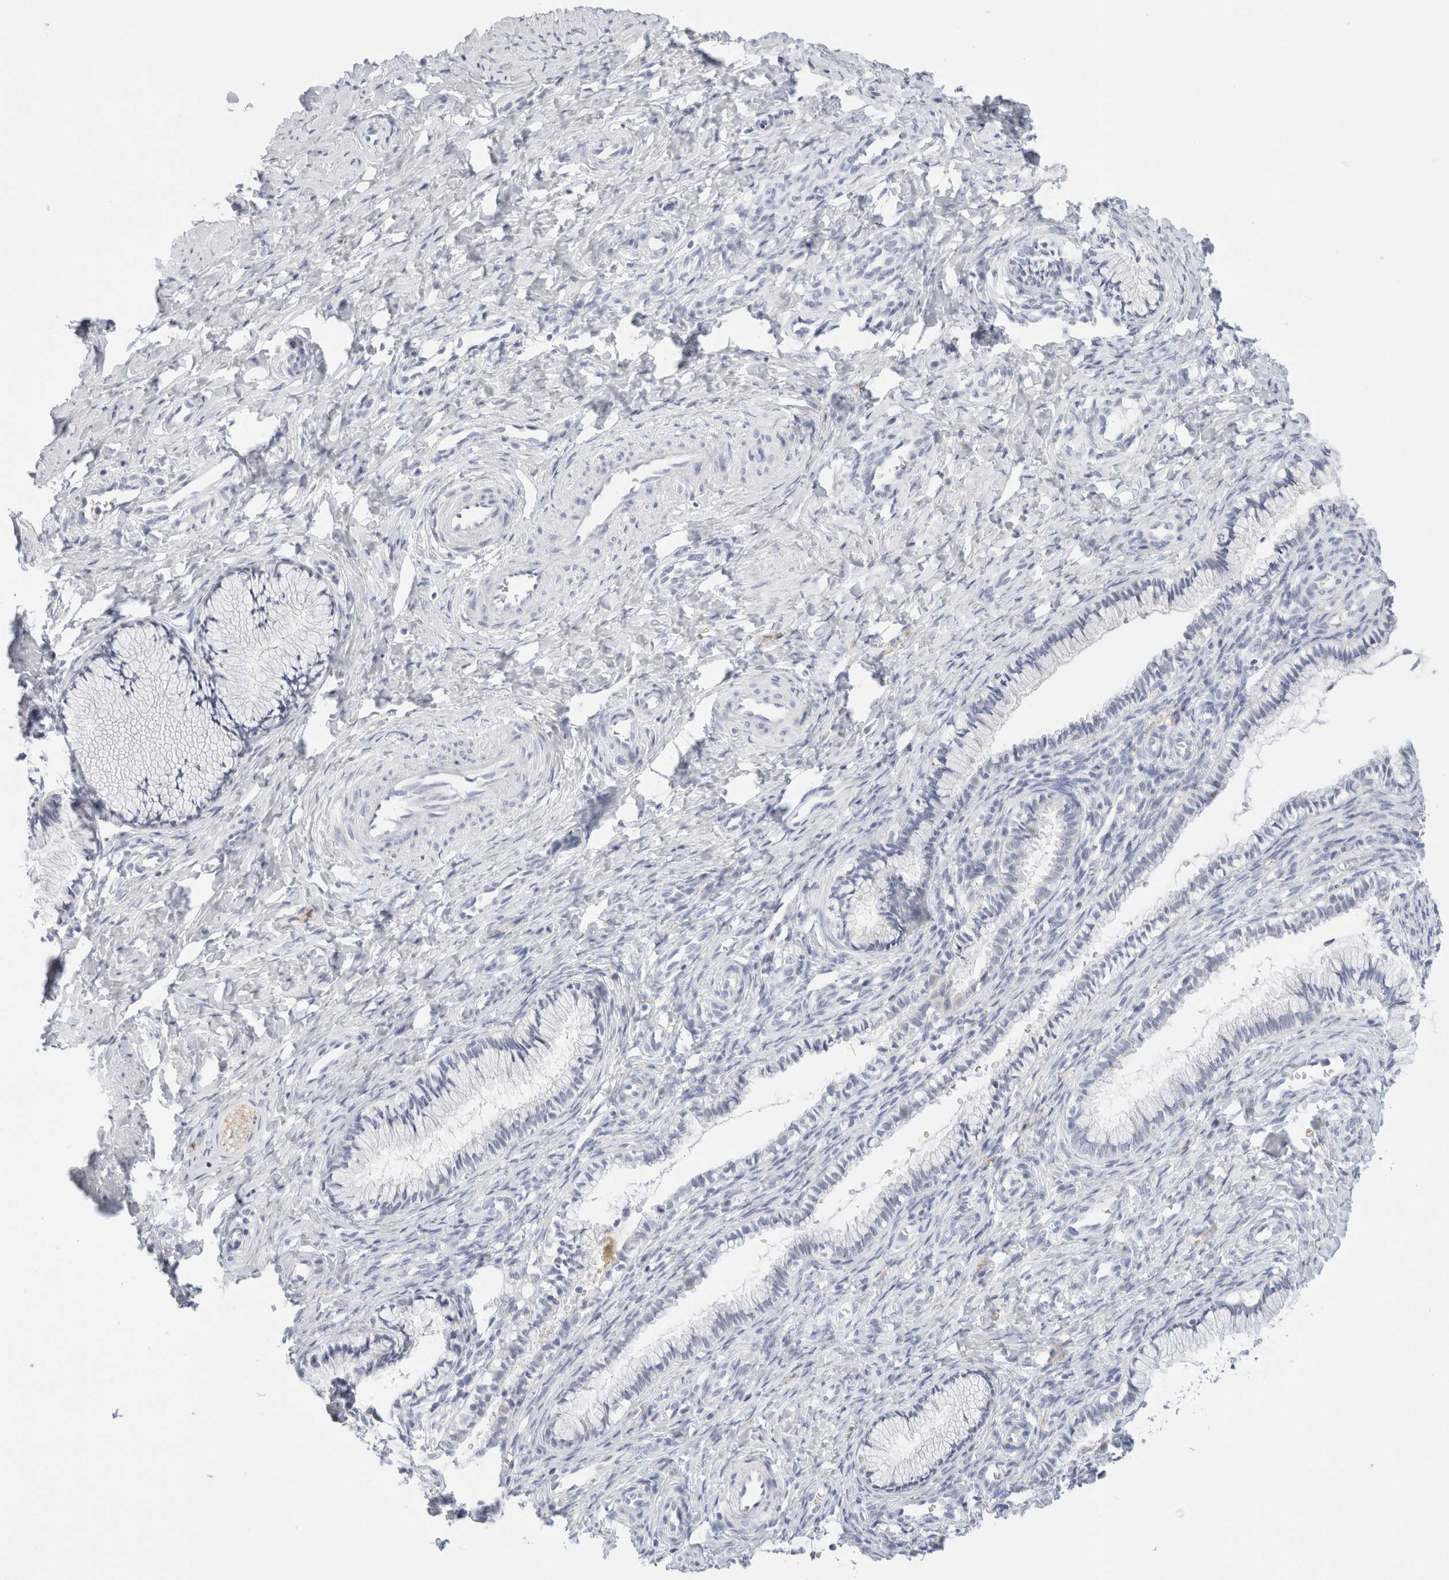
{"staining": {"intensity": "negative", "quantity": "none", "location": "none"}, "tissue": "cervix", "cell_type": "Glandular cells", "image_type": "normal", "snomed": [{"axis": "morphology", "description": "Normal tissue, NOS"}, {"axis": "topography", "description": "Cervix"}], "caption": "IHC histopathology image of unremarkable cervix: human cervix stained with DAB displays no significant protein expression in glandular cells.", "gene": "RTN4", "patient": {"sex": "female", "age": 27}}